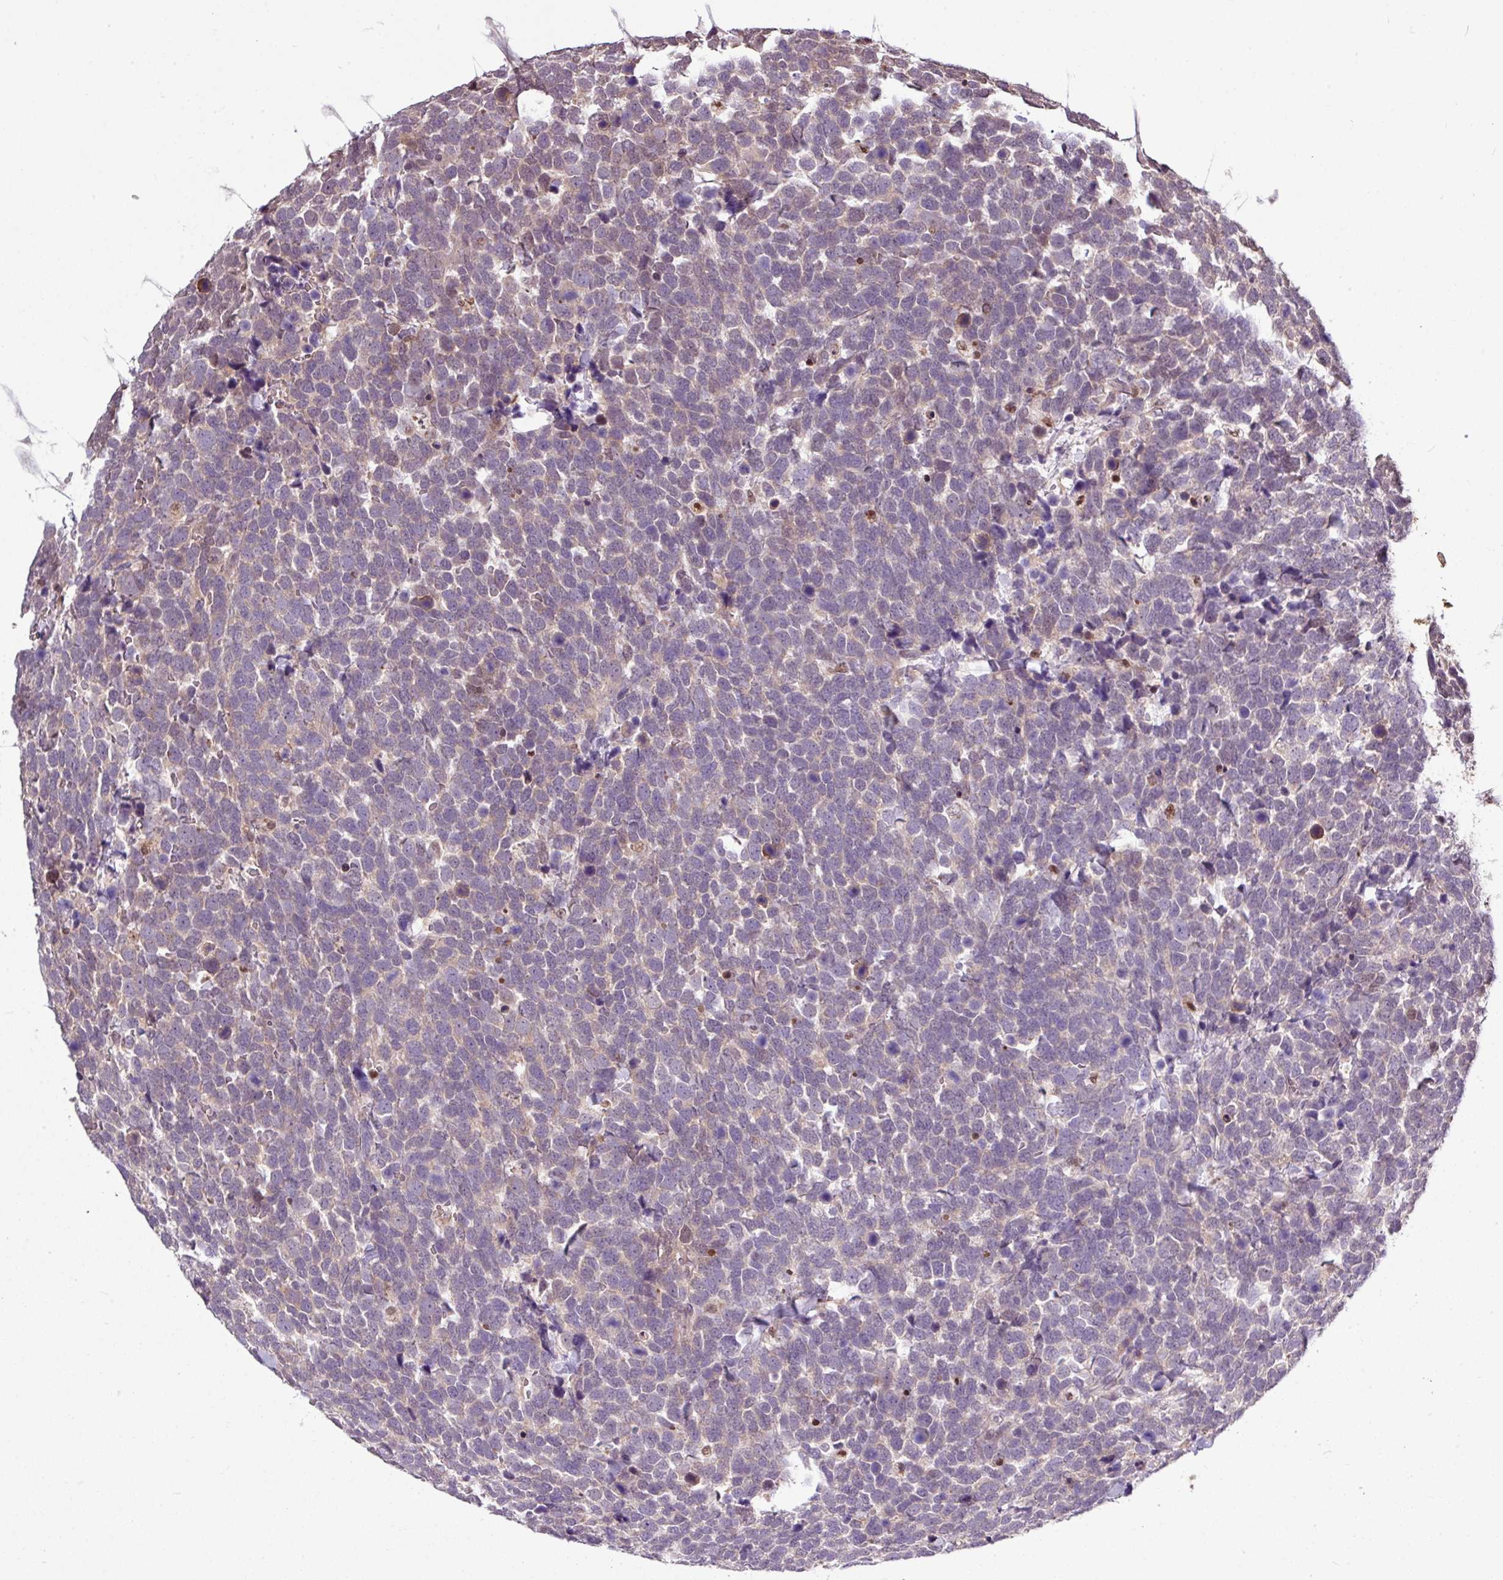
{"staining": {"intensity": "weak", "quantity": "<25%", "location": "cytoplasmic/membranous"}, "tissue": "urothelial cancer", "cell_type": "Tumor cells", "image_type": "cancer", "snomed": [{"axis": "morphology", "description": "Urothelial carcinoma, High grade"}, {"axis": "topography", "description": "Urinary bladder"}], "caption": "Immunohistochemistry (IHC) histopathology image of neoplastic tissue: urothelial cancer stained with DAB reveals no significant protein expression in tumor cells.", "gene": "SKIC2", "patient": {"sex": "female", "age": 82}}